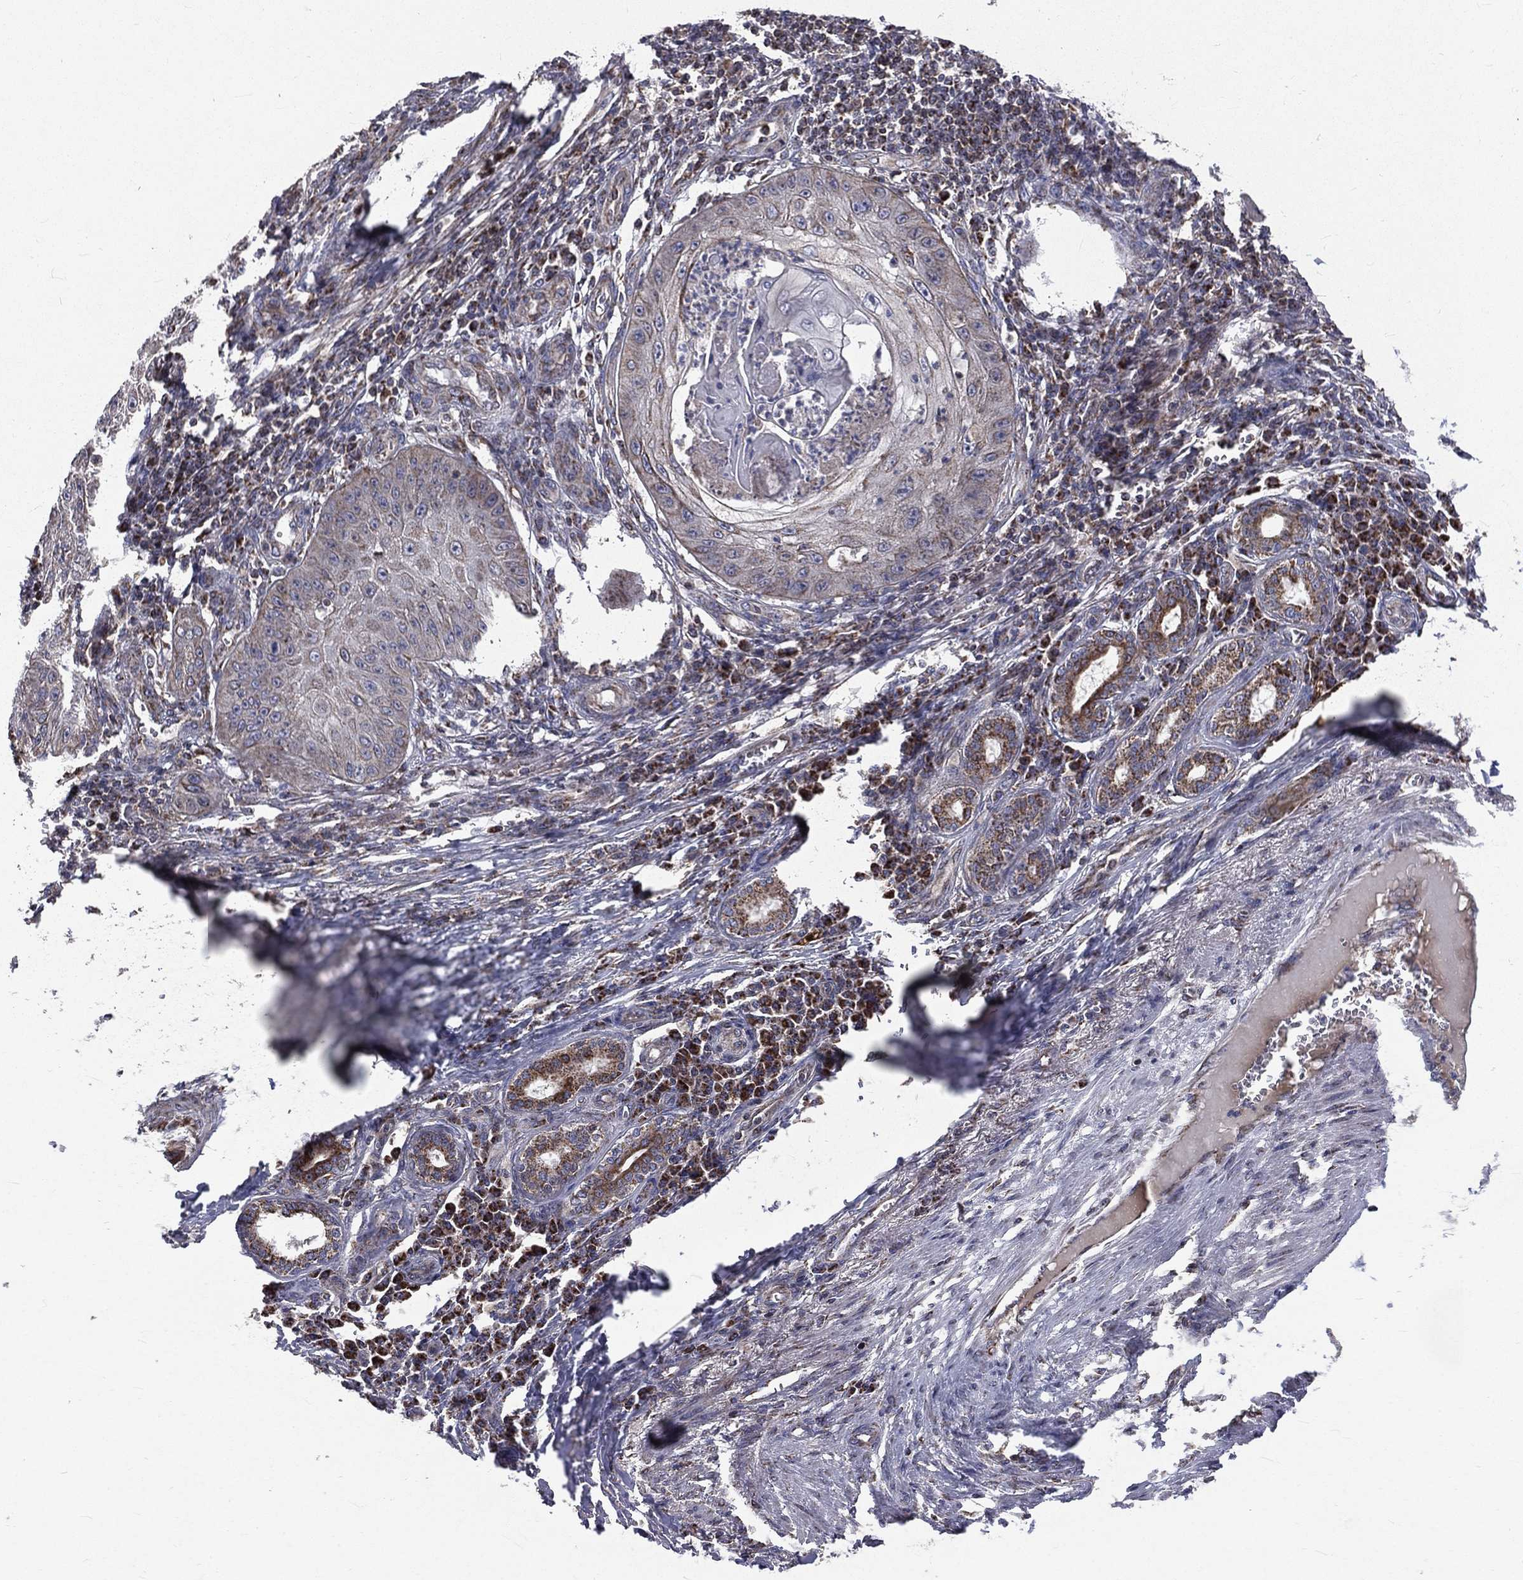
{"staining": {"intensity": "negative", "quantity": "none", "location": "none"}, "tissue": "skin cancer", "cell_type": "Tumor cells", "image_type": "cancer", "snomed": [{"axis": "morphology", "description": "Squamous cell carcinoma, NOS"}, {"axis": "topography", "description": "Skin"}], "caption": "IHC of human skin cancer (squamous cell carcinoma) exhibits no expression in tumor cells. (Brightfield microscopy of DAB IHC at high magnification).", "gene": "GPD1", "patient": {"sex": "male", "age": 70}}